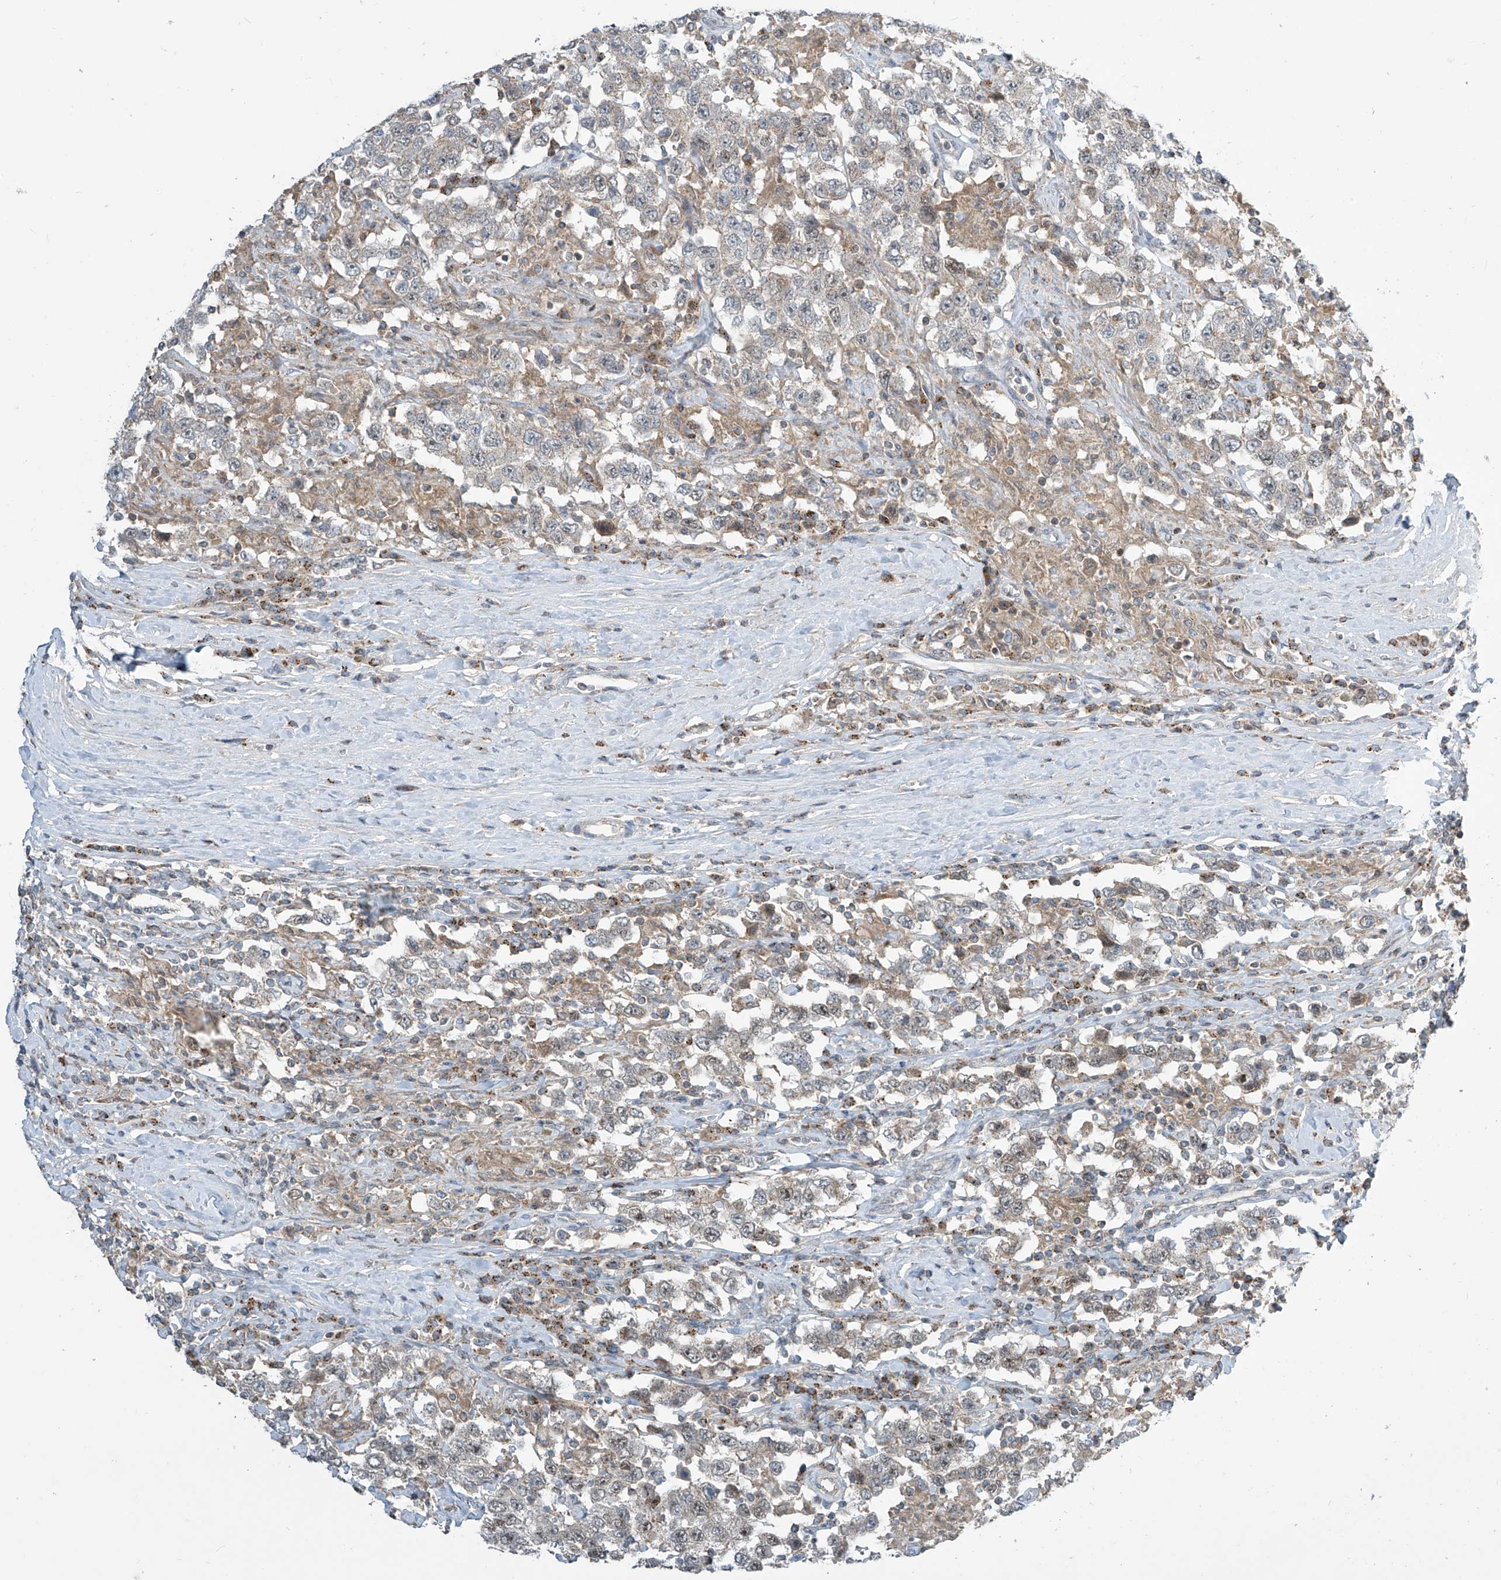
{"staining": {"intensity": "moderate", "quantity": "<25%", "location": "nuclear"}, "tissue": "testis cancer", "cell_type": "Tumor cells", "image_type": "cancer", "snomed": [{"axis": "morphology", "description": "Seminoma, NOS"}, {"axis": "topography", "description": "Testis"}], "caption": "Testis cancer stained with immunohistochemistry (IHC) reveals moderate nuclear staining in about <25% of tumor cells.", "gene": "PARVG", "patient": {"sex": "male", "age": 41}}